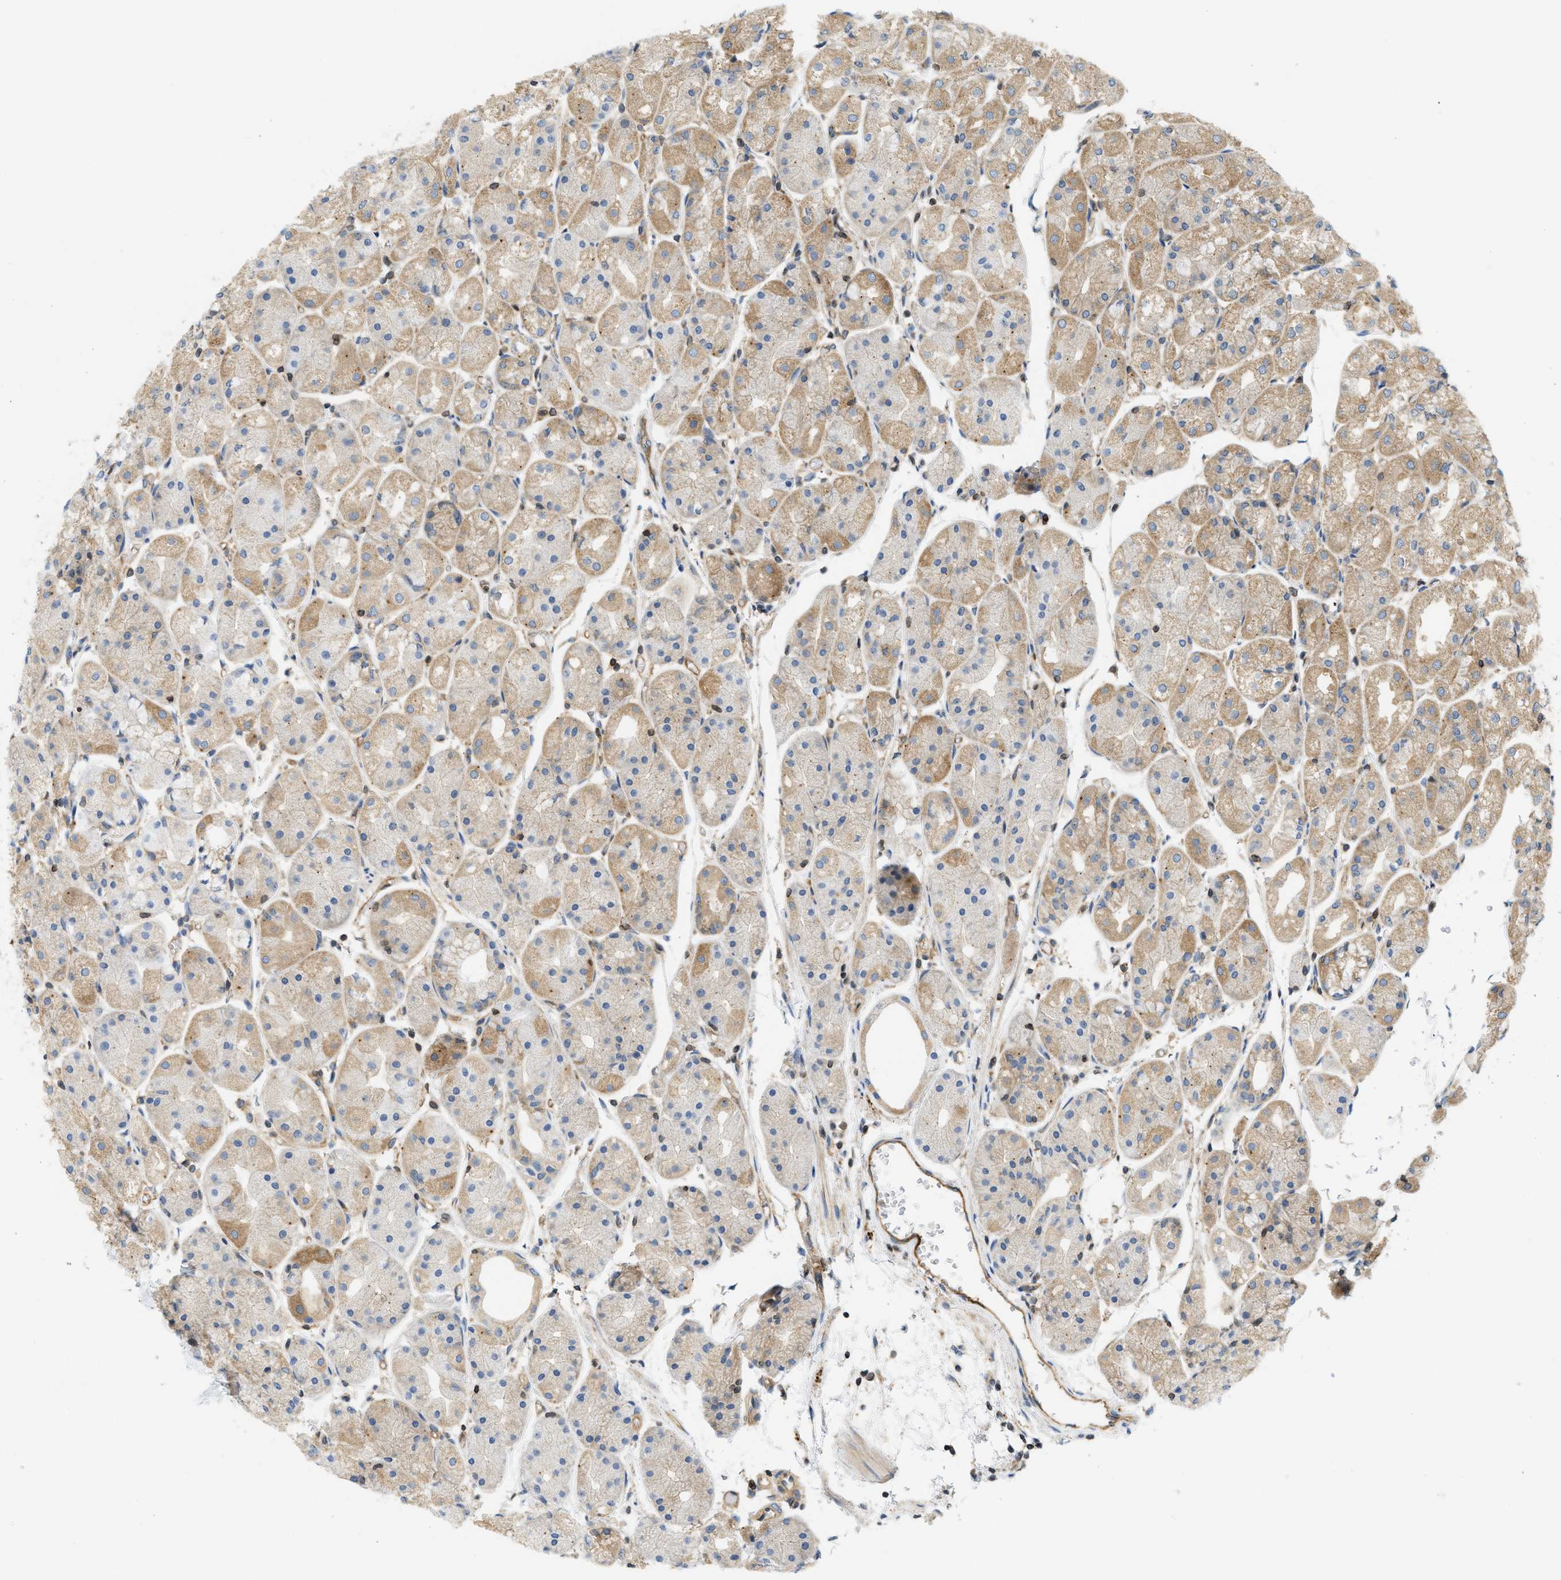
{"staining": {"intensity": "strong", "quantity": "25%-75%", "location": "cytoplasmic/membranous"}, "tissue": "stomach", "cell_type": "Glandular cells", "image_type": "normal", "snomed": [{"axis": "morphology", "description": "Normal tissue, NOS"}, {"axis": "topography", "description": "Stomach, upper"}], "caption": "Stomach stained for a protein exhibits strong cytoplasmic/membranous positivity in glandular cells. (Stains: DAB (3,3'-diaminobenzidine) in brown, nuclei in blue, Microscopy: brightfield microscopy at high magnification).", "gene": "STRN", "patient": {"sex": "male", "age": 72}}